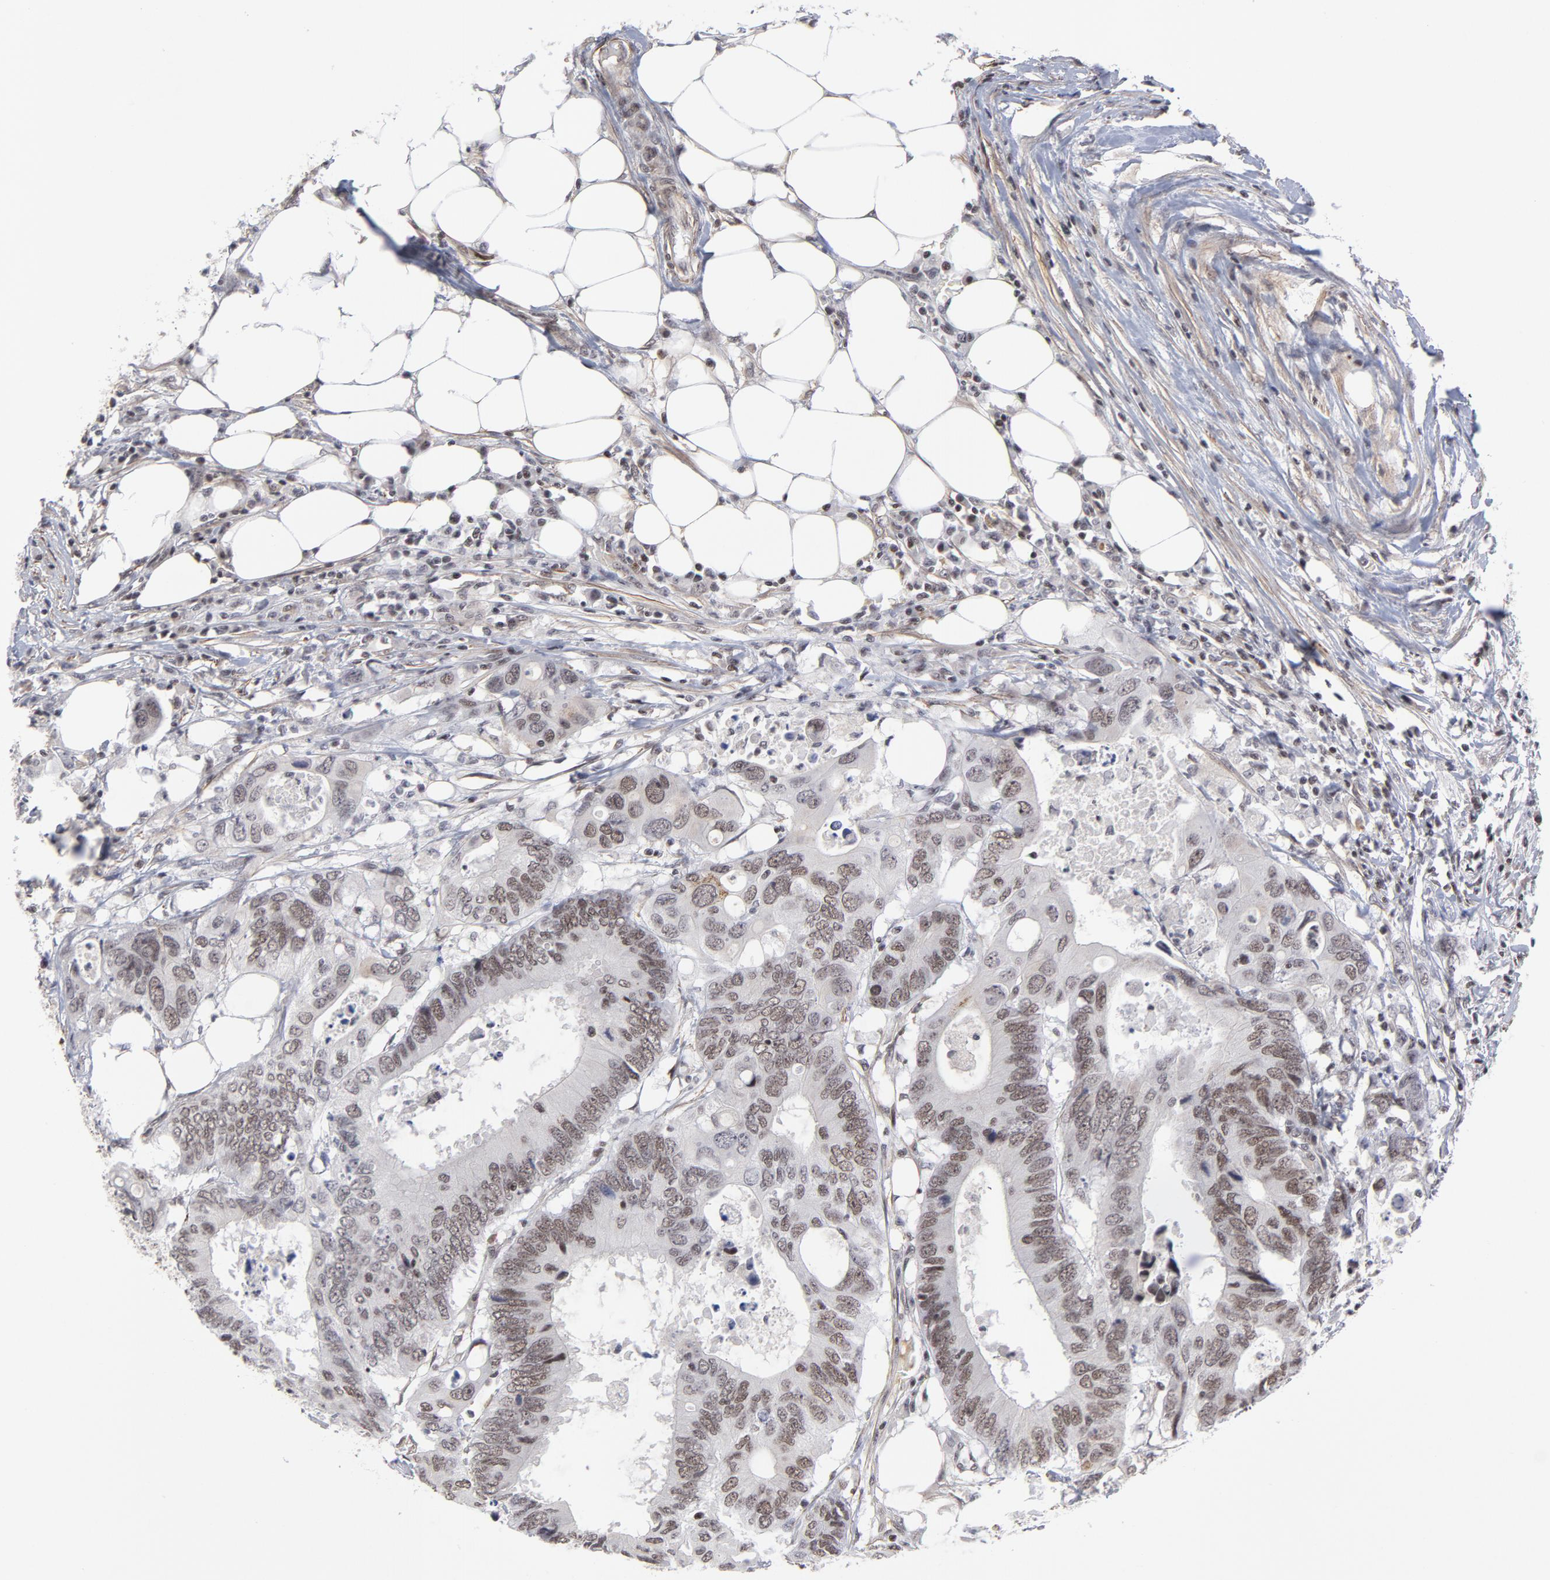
{"staining": {"intensity": "strong", "quantity": ">75%", "location": "nuclear"}, "tissue": "colorectal cancer", "cell_type": "Tumor cells", "image_type": "cancer", "snomed": [{"axis": "morphology", "description": "Adenocarcinoma, NOS"}, {"axis": "topography", "description": "Colon"}], "caption": "A high amount of strong nuclear expression is identified in about >75% of tumor cells in adenocarcinoma (colorectal) tissue.", "gene": "CTCF", "patient": {"sex": "male", "age": 71}}